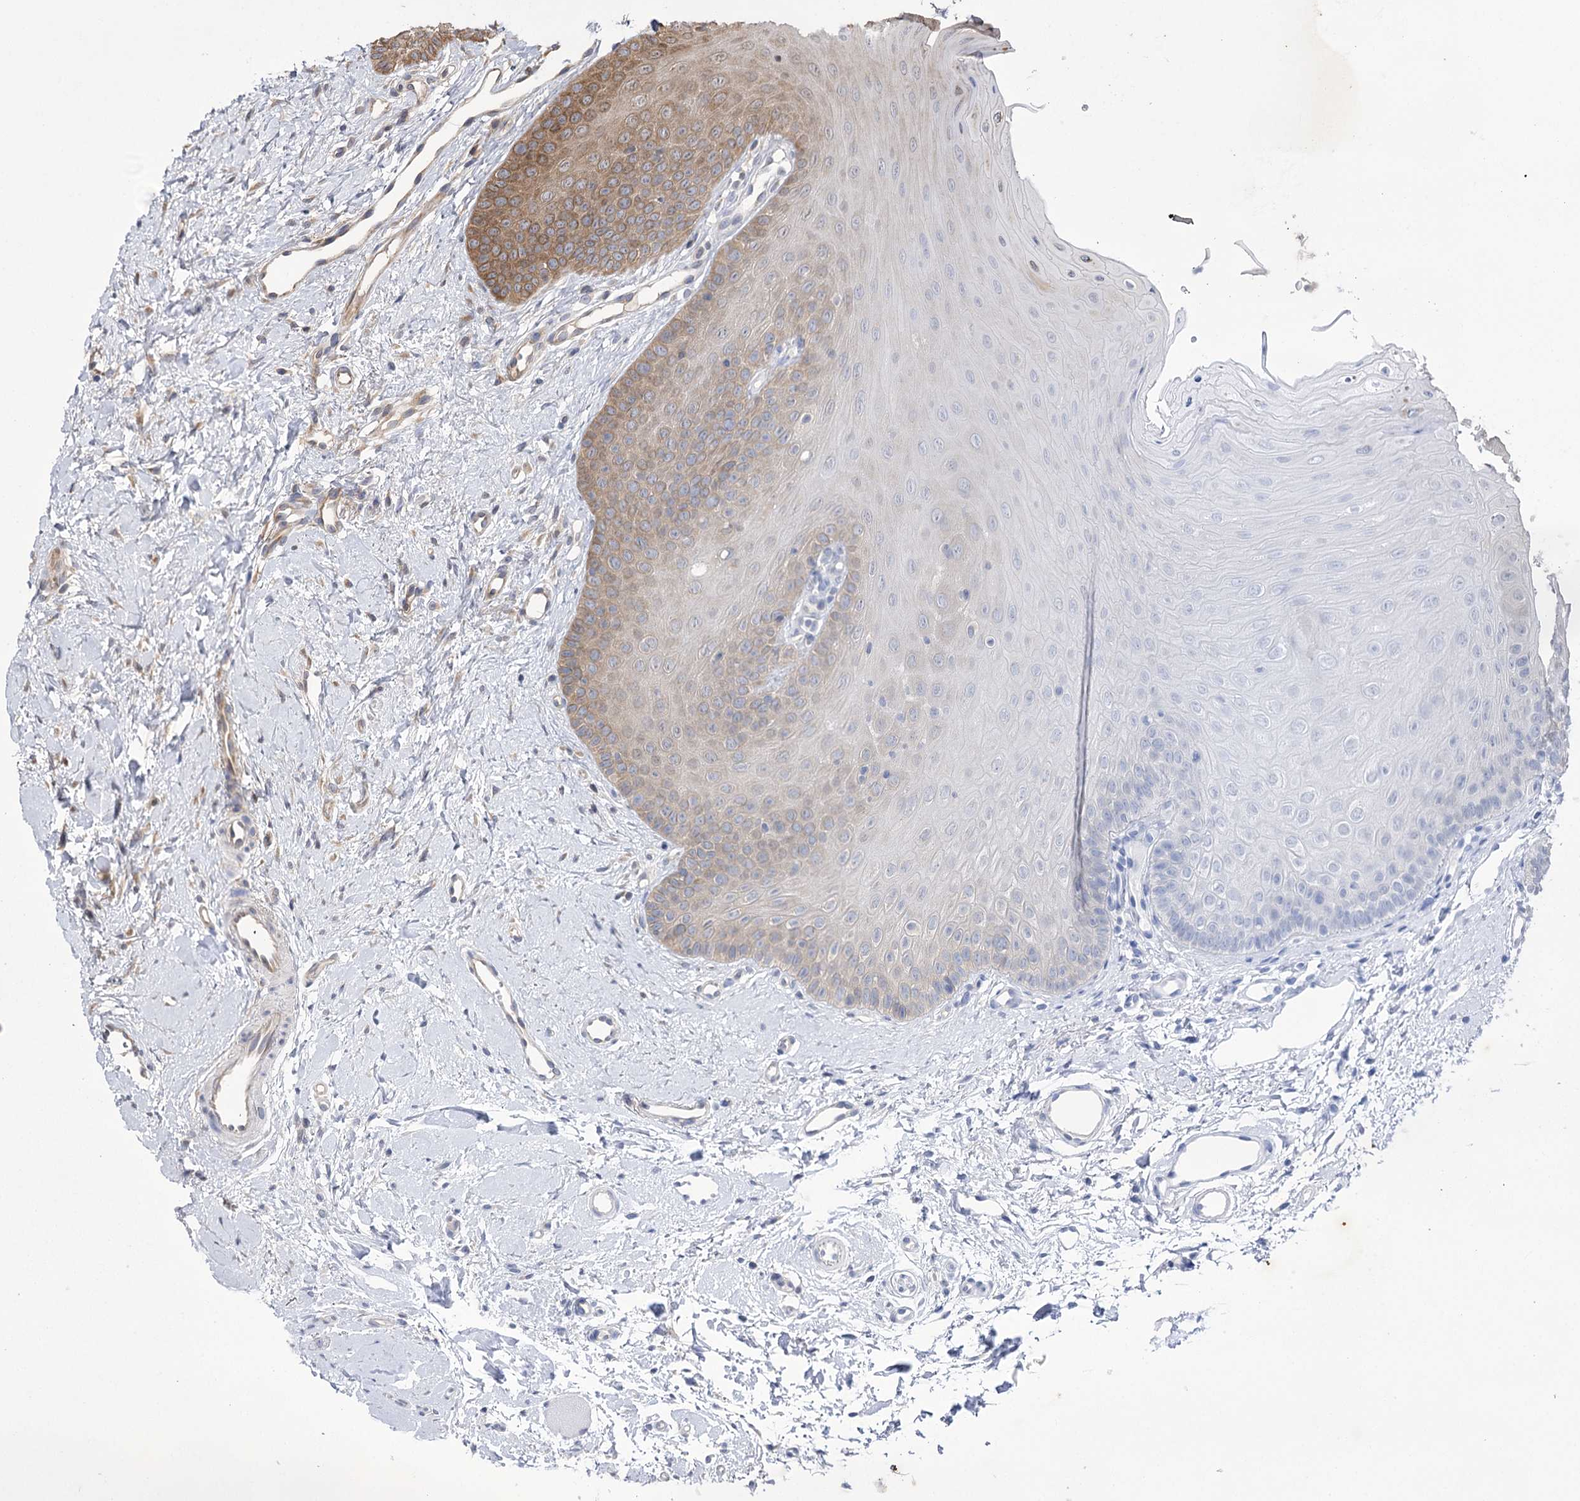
{"staining": {"intensity": "moderate", "quantity": "<25%", "location": "cytoplasmic/membranous"}, "tissue": "oral mucosa", "cell_type": "Squamous epithelial cells", "image_type": "normal", "snomed": [{"axis": "morphology", "description": "Normal tissue, NOS"}, {"axis": "topography", "description": "Oral tissue"}], "caption": "A histopathology image showing moderate cytoplasmic/membranous staining in approximately <25% of squamous epithelial cells in normal oral mucosa, as visualized by brown immunohistochemical staining.", "gene": "ZNF622", "patient": {"sex": "female", "age": 68}}